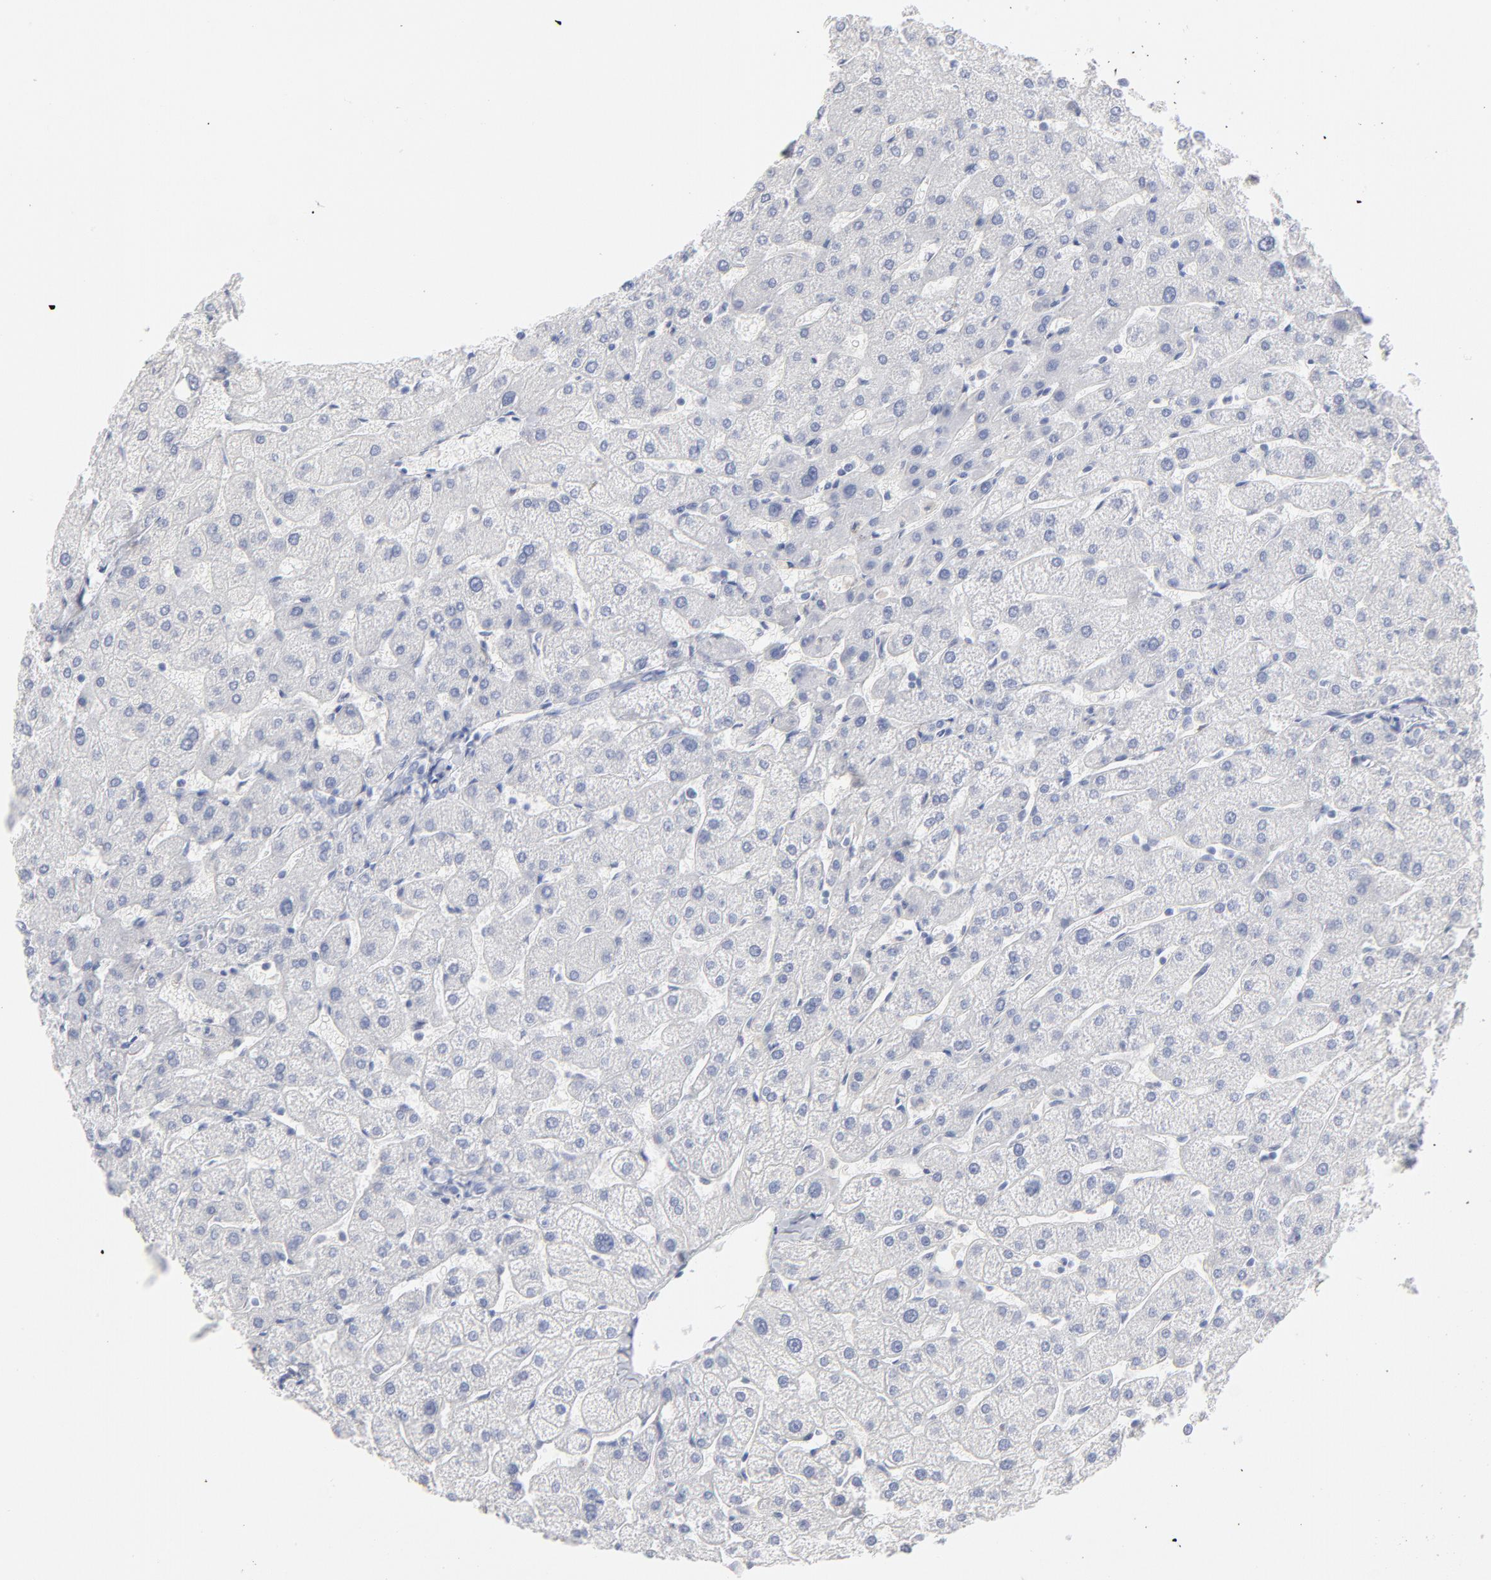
{"staining": {"intensity": "negative", "quantity": "none", "location": "none"}, "tissue": "liver", "cell_type": "Cholangiocytes", "image_type": "normal", "snomed": [{"axis": "morphology", "description": "Normal tissue, NOS"}, {"axis": "topography", "description": "Liver"}], "caption": "Cholangiocytes show no significant positivity in normal liver.", "gene": "MCM7", "patient": {"sex": "male", "age": 67}}